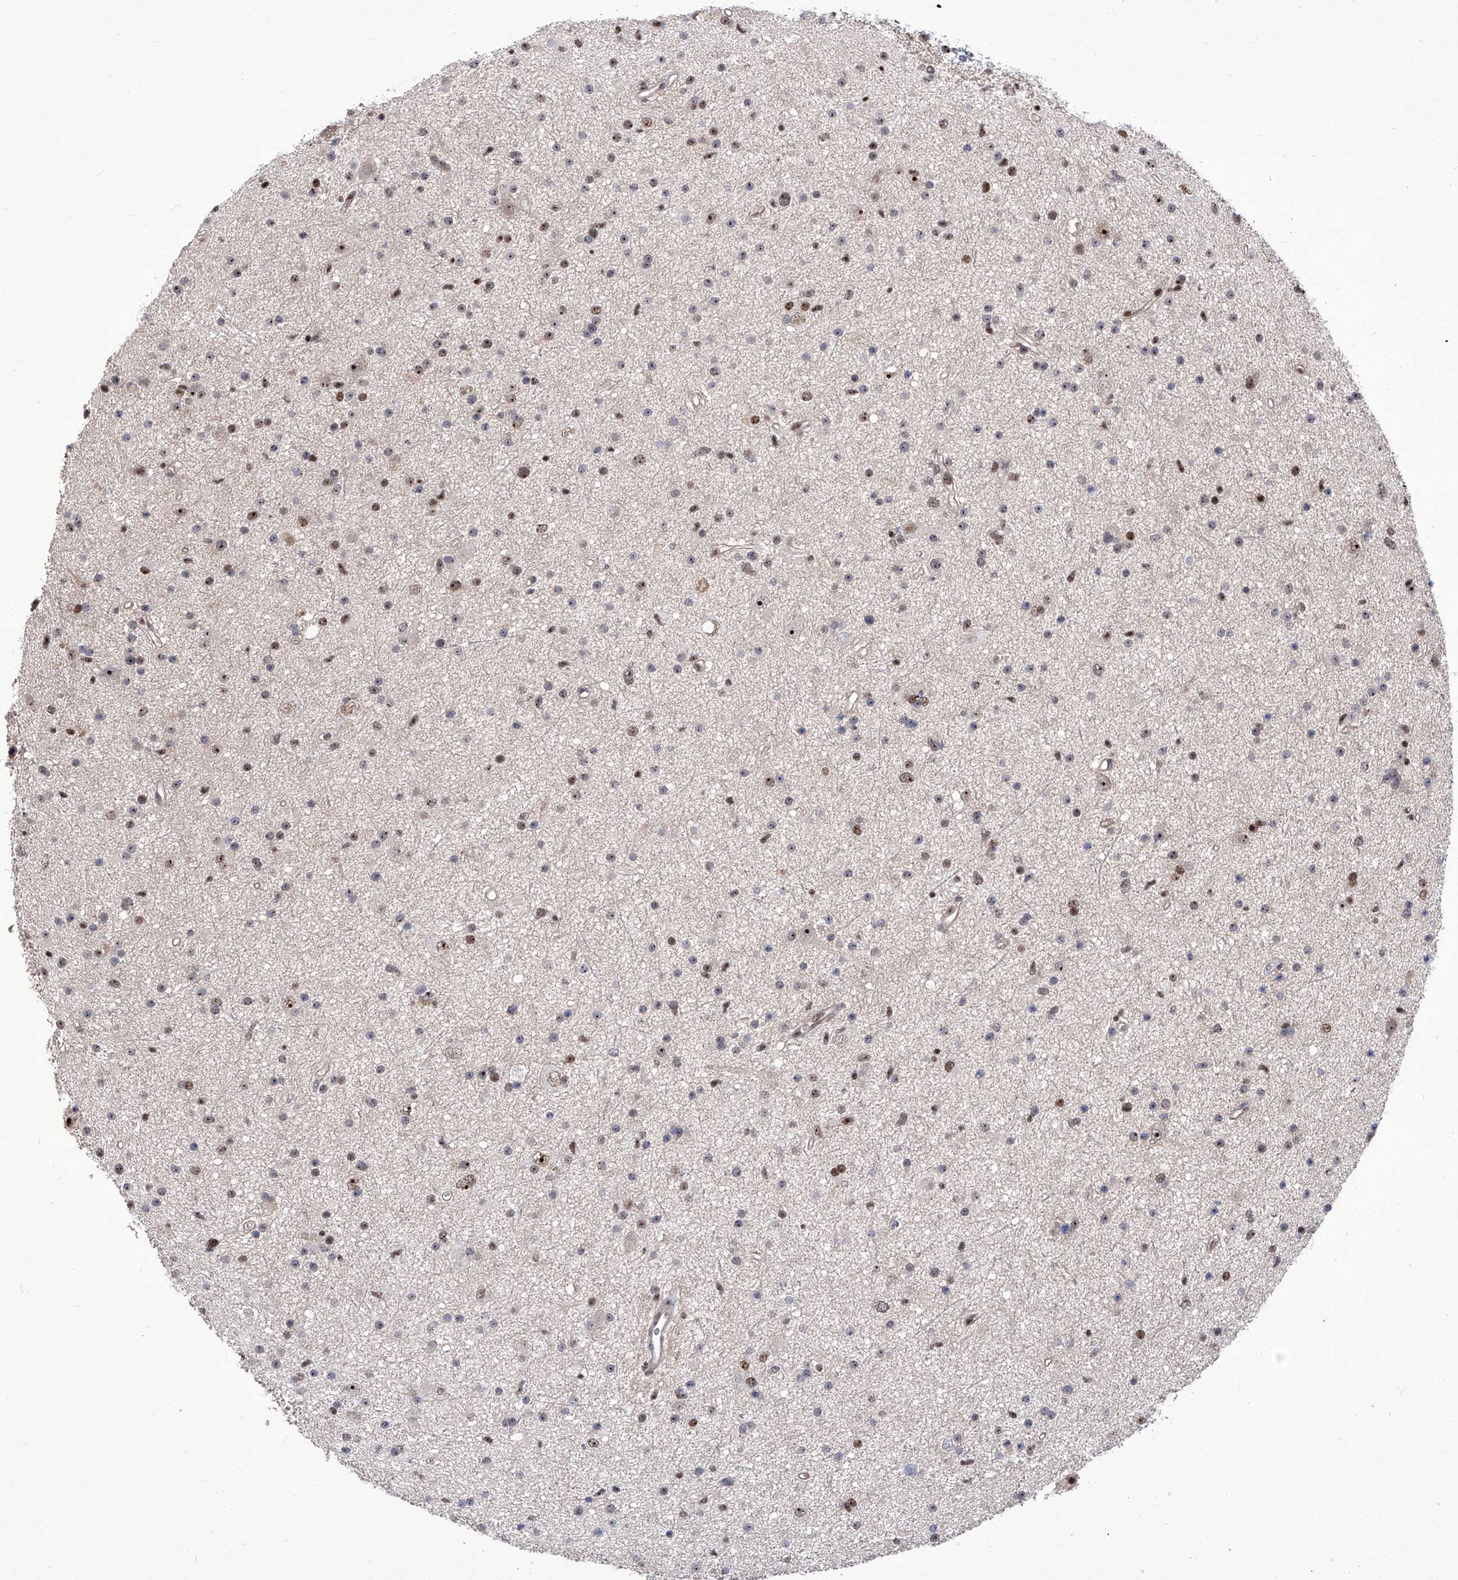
{"staining": {"intensity": "moderate", "quantity": "<25%", "location": "nuclear"}, "tissue": "glioma", "cell_type": "Tumor cells", "image_type": "cancer", "snomed": [{"axis": "morphology", "description": "Glioma, malignant, Low grade"}, {"axis": "topography", "description": "Cerebral cortex"}], "caption": "DAB (3,3'-diaminobenzidine) immunohistochemical staining of human glioma reveals moderate nuclear protein expression in approximately <25% of tumor cells. The staining was performed using DAB, with brown indicating positive protein expression. Nuclei are stained blue with hematoxylin.", "gene": "CMTR1", "patient": {"sex": "female", "age": 39}}